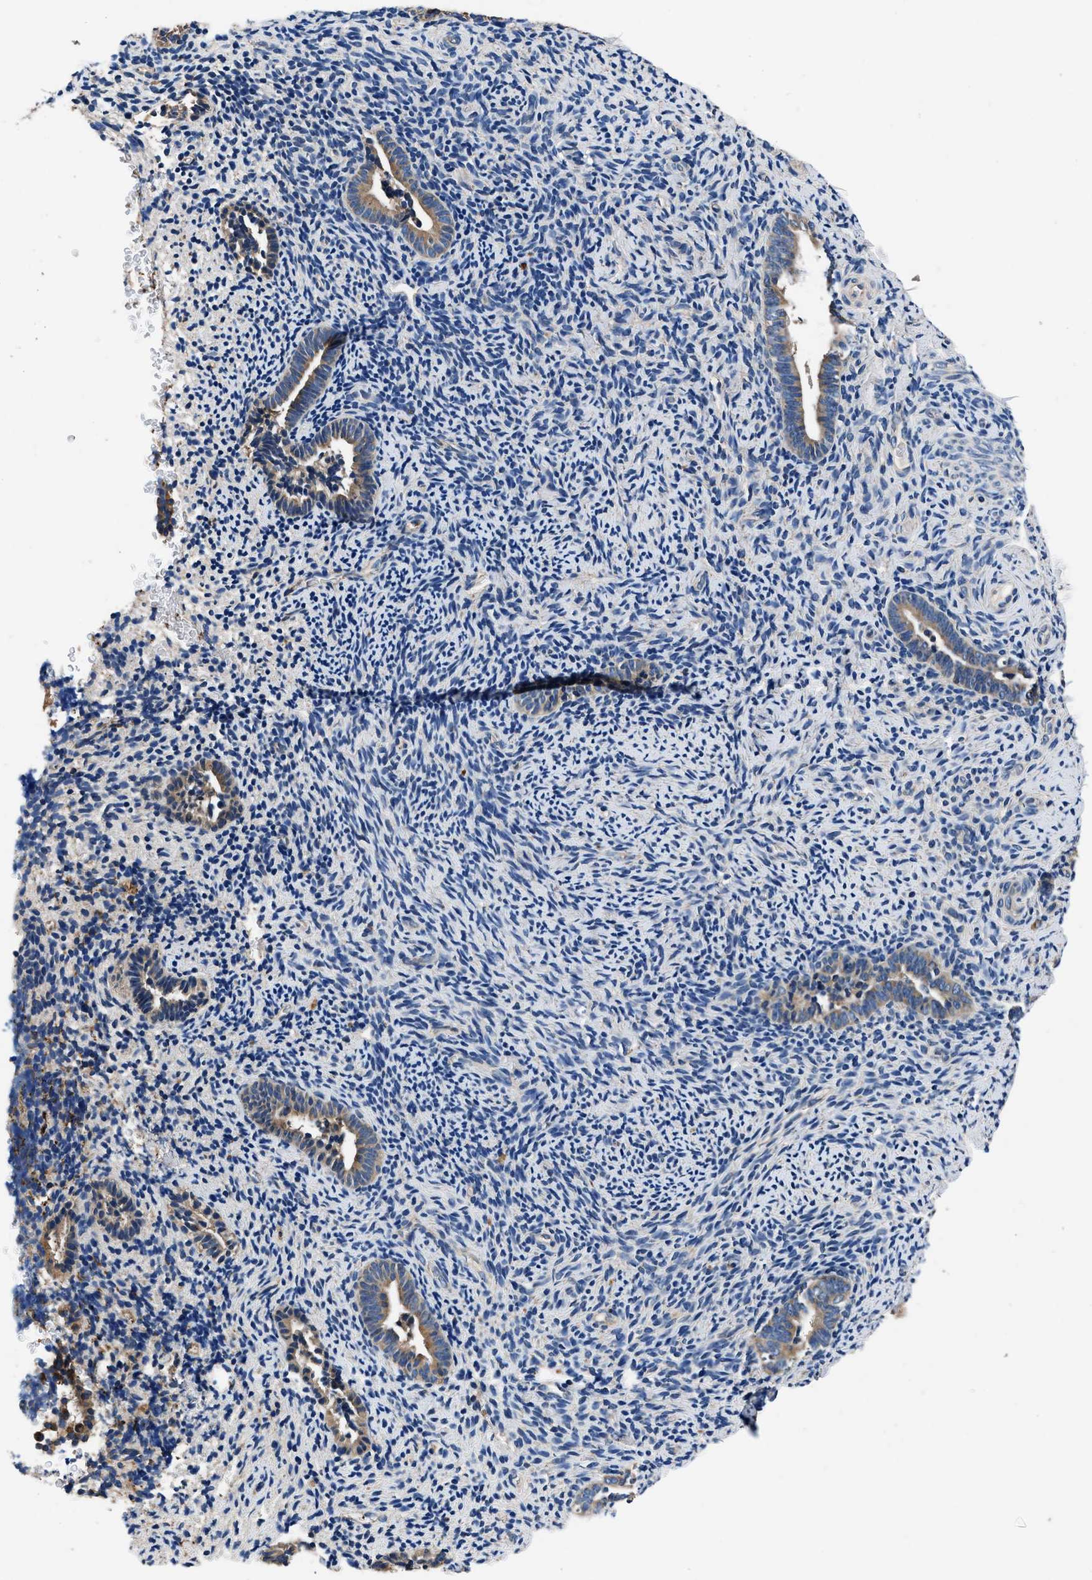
{"staining": {"intensity": "weak", "quantity": "<25%", "location": "cytoplasmic/membranous"}, "tissue": "endometrium", "cell_type": "Cells in endometrial stroma", "image_type": "normal", "snomed": [{"axis": "morphology", "description": "Normal tissue, NOS"}, {"axis": "topography", "description": "Endometrium"}], "caption": "Immunohistochemical staining of unremarkable human endometrium reveals no significant positivity in cells in endometrial stroma. The staining was performed using DAB to visualize the protein expression in brown, while the nuclei were stained in blue with hematoxylin (Magnification: 20x).", "gene": "DHRS7B", "patient": {"sex": "female", "age": 51}}